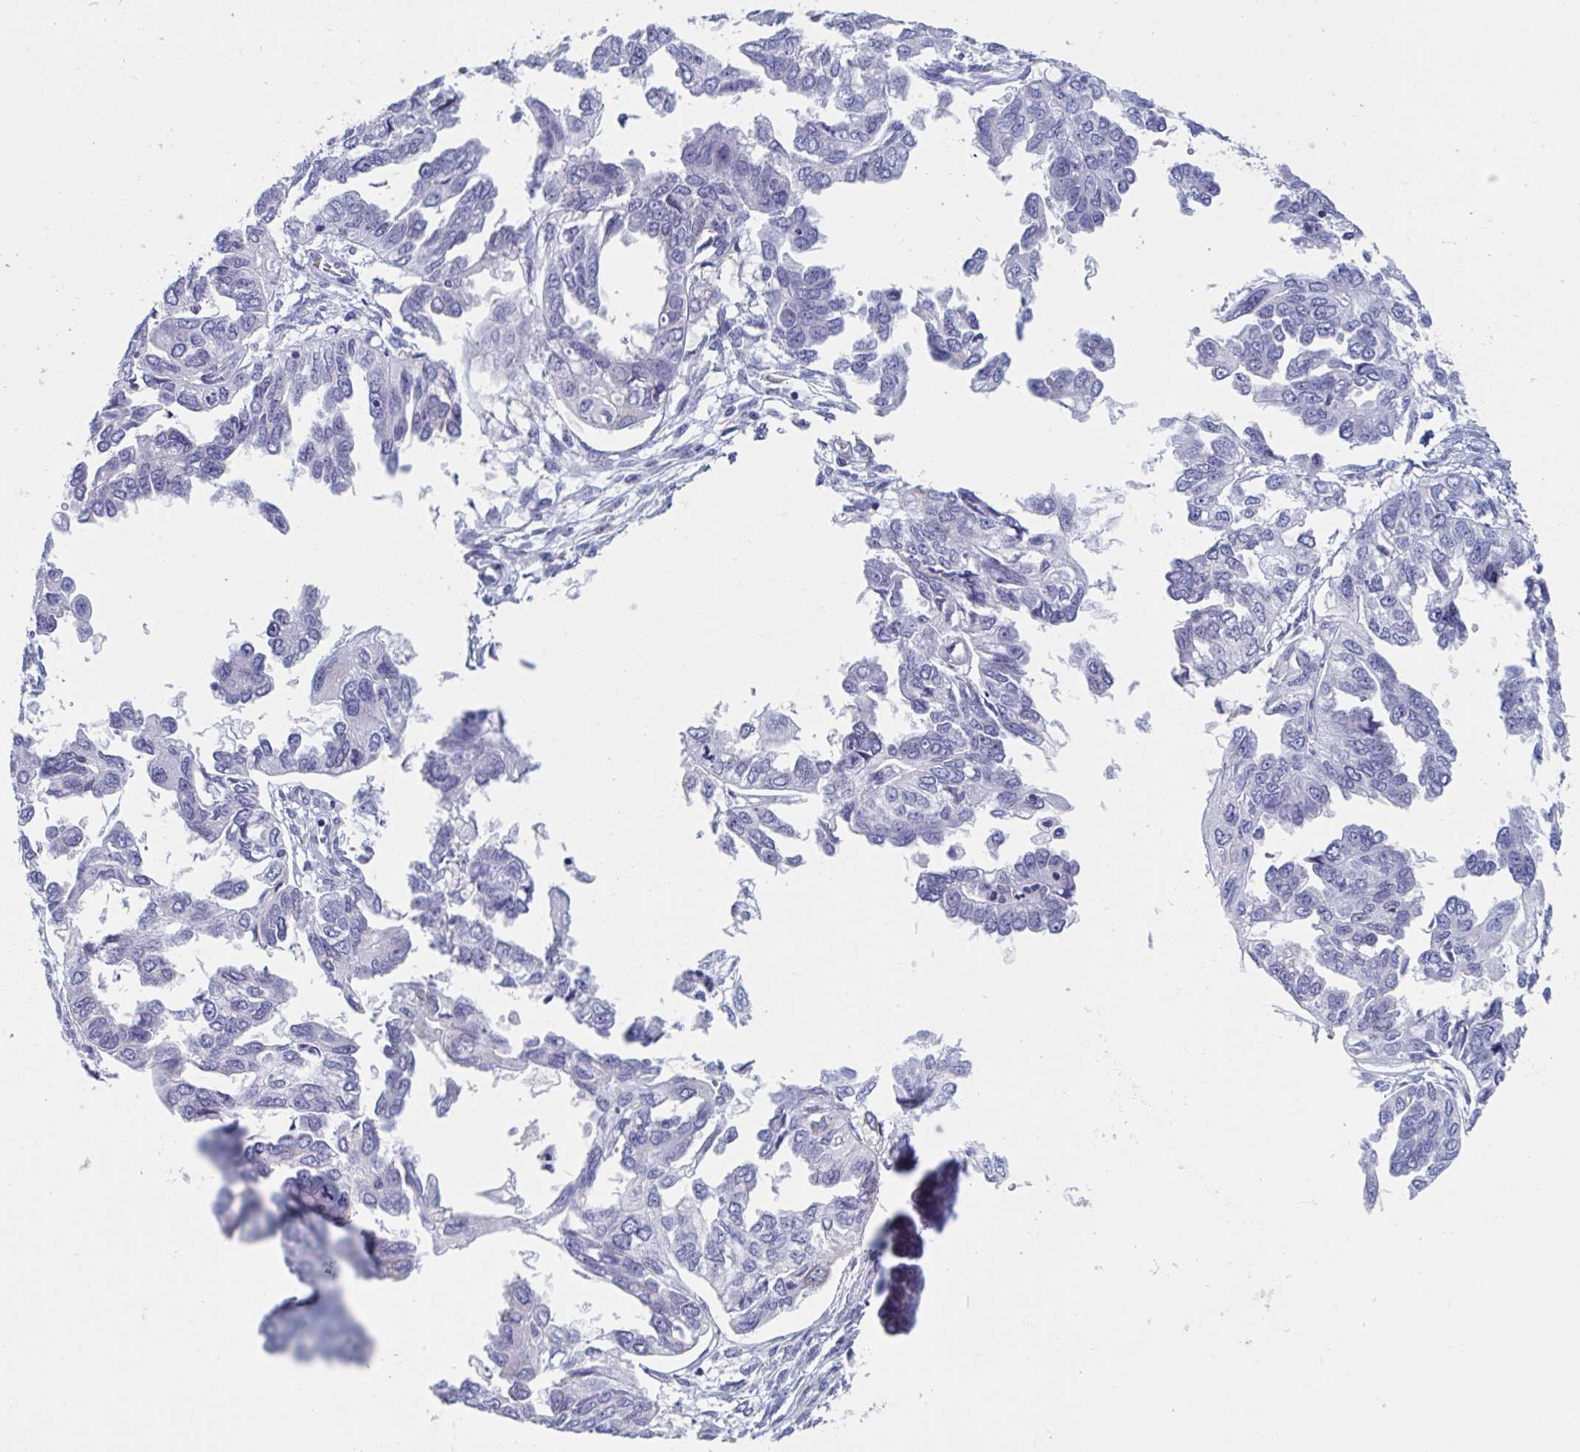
{"staining": {"intensity": "negative", "quantity": "none", "location": "none"}, "tissue": "ovarian cancer", "cell_type": "Tumor cells", "image_type": "cancer", "snomed": [{"axis": "morphology", "description": "Cystadenocarcinoma, serous, NOS"}, {"axis": "topography", "description": "Ovary"}], "caption": "Immunohistochemical staining of ovarian cancer (serous cystadenocarcinoma) reveals no significant staining in tumor cells.", "gene": "NDUFC2", "patient": {"sex": "female", "age": 53}}